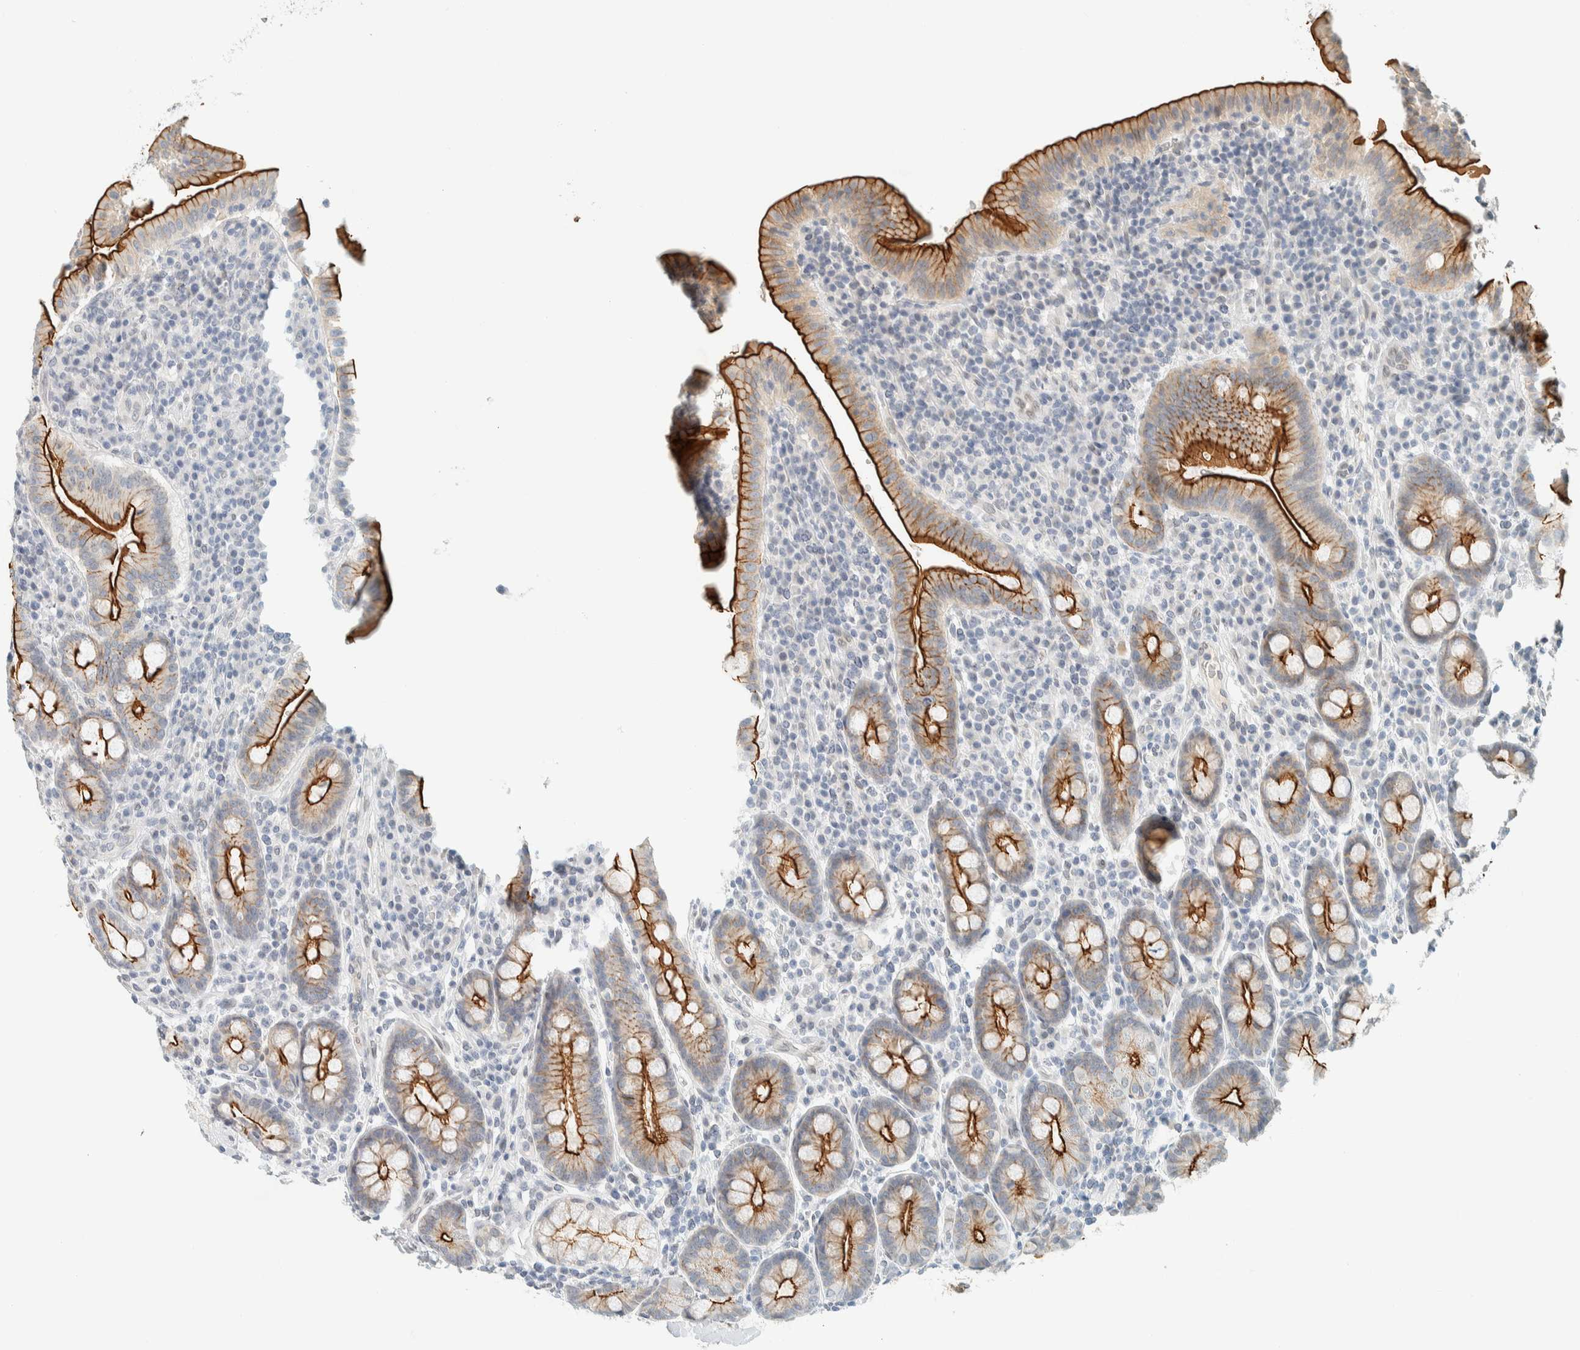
{"staining": {"intensity": "strong", "quantity": "25%-75%", "location": "cytoplasmic/membranous"}, "tissue": "duodenum", "cell_type": "Glandular cells", "image_type": "normal", "snomed": [{"axis": "morphology", "description": "Normal tissue, NOS"}, {"axis": "morphology", "description": "Adenocarcinoma, NOS"}, {"axis": "topography", "description": "Pancreas"}, {"axis": "topography", "description": "Duodenum"}], "caption": "Glandular cells show high levels of strong cytoplasmic/membranous positivity in approximately 25%-75% of cells in normal human duodenum.", "gene": "C1QTNF12", "patient": {"sex": "male", "age": 50}}